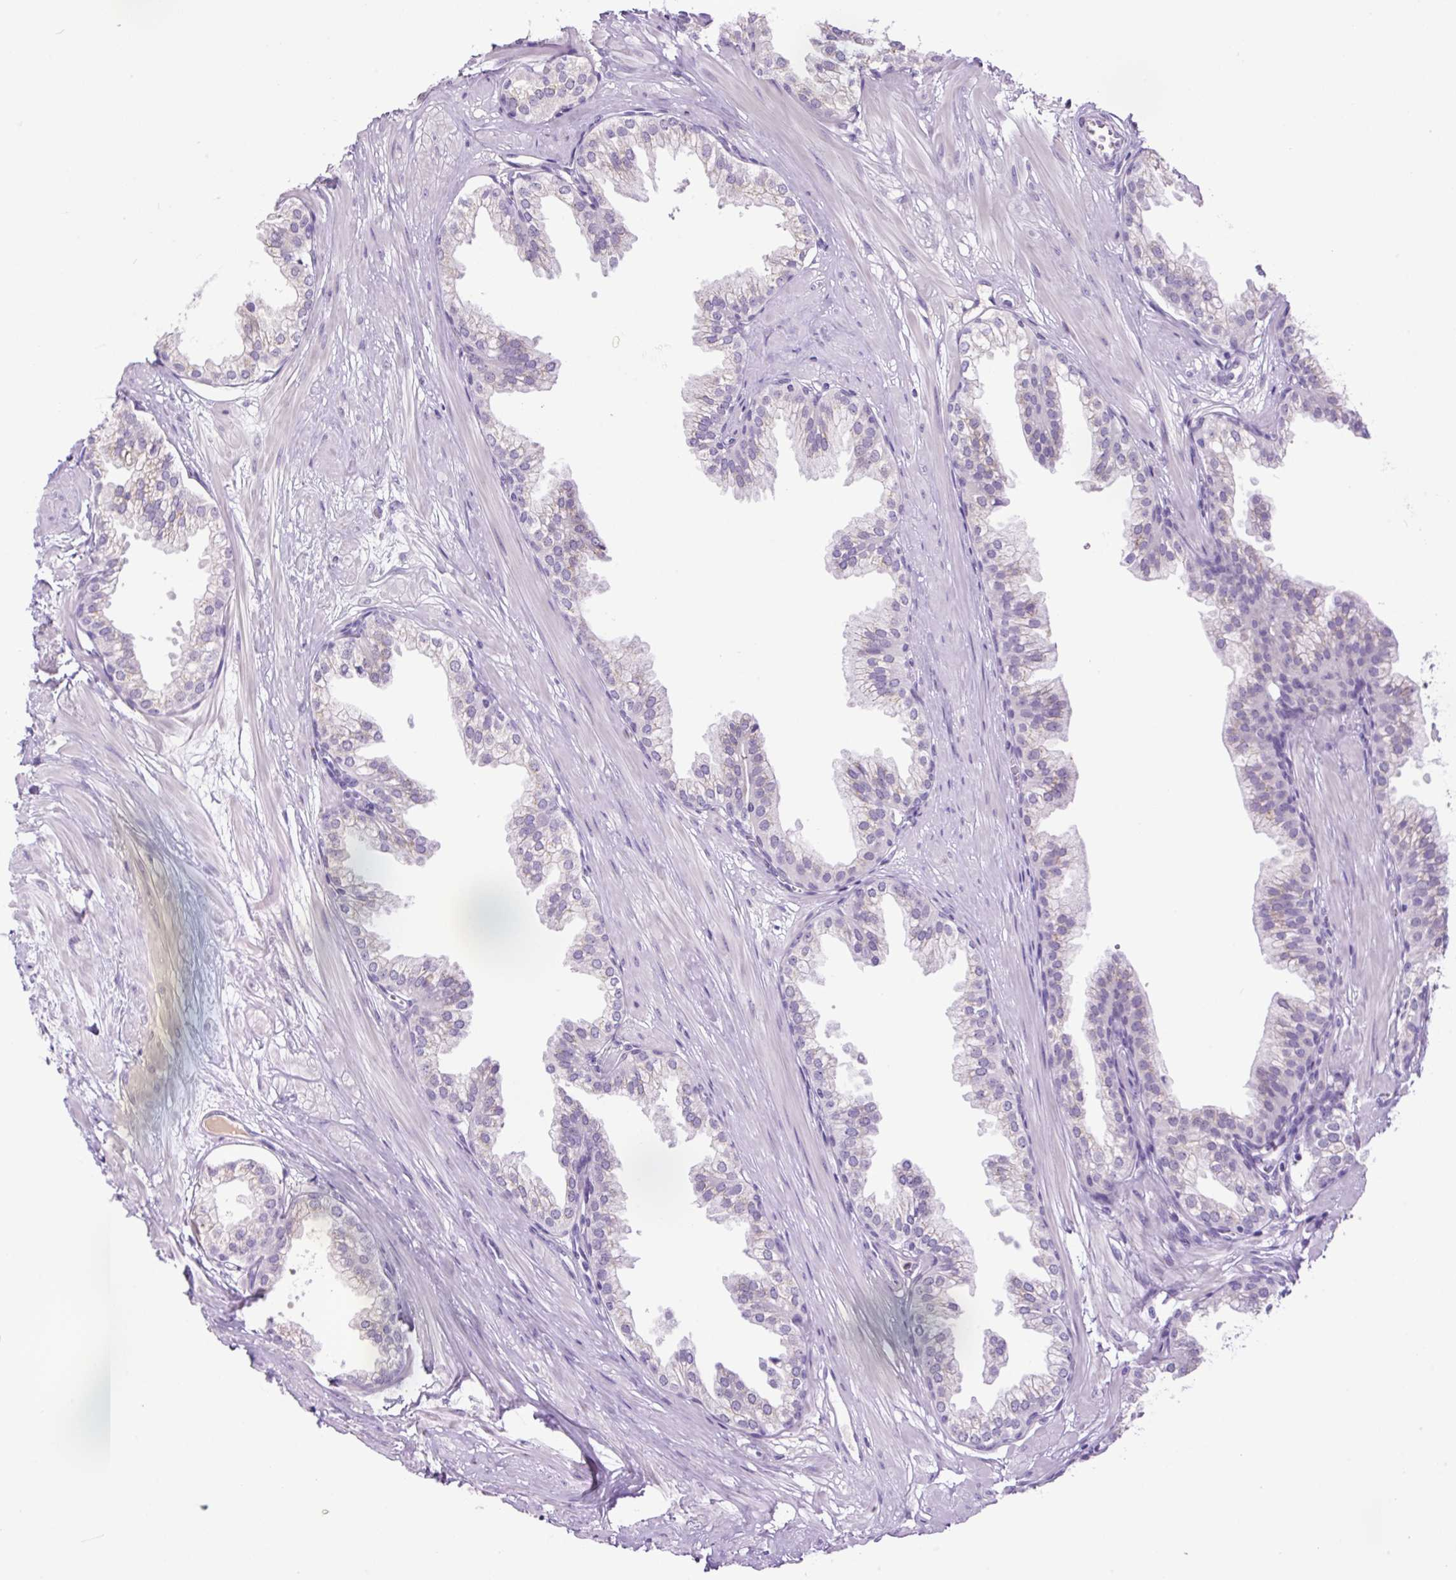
{"staining": {"intensity": "negative", "quantity": "none", "location": "none"}, "tissue": "prostate", "cell_type": "Glandular cells", "image_type": "normal", "snomed": [{"axis": "morphology", "description": "Normal tissue, NOS"}, {"axis": "topography", "description": "Prostate"}, {"axis": "topography", "description": "Peripheral nerve tissue"}], "caption": "The histopathology image exhibits no significant expression in glandular cells of prostate.", "gene": "MFSD3", "patient": {"sex": "male", "age": 55}}